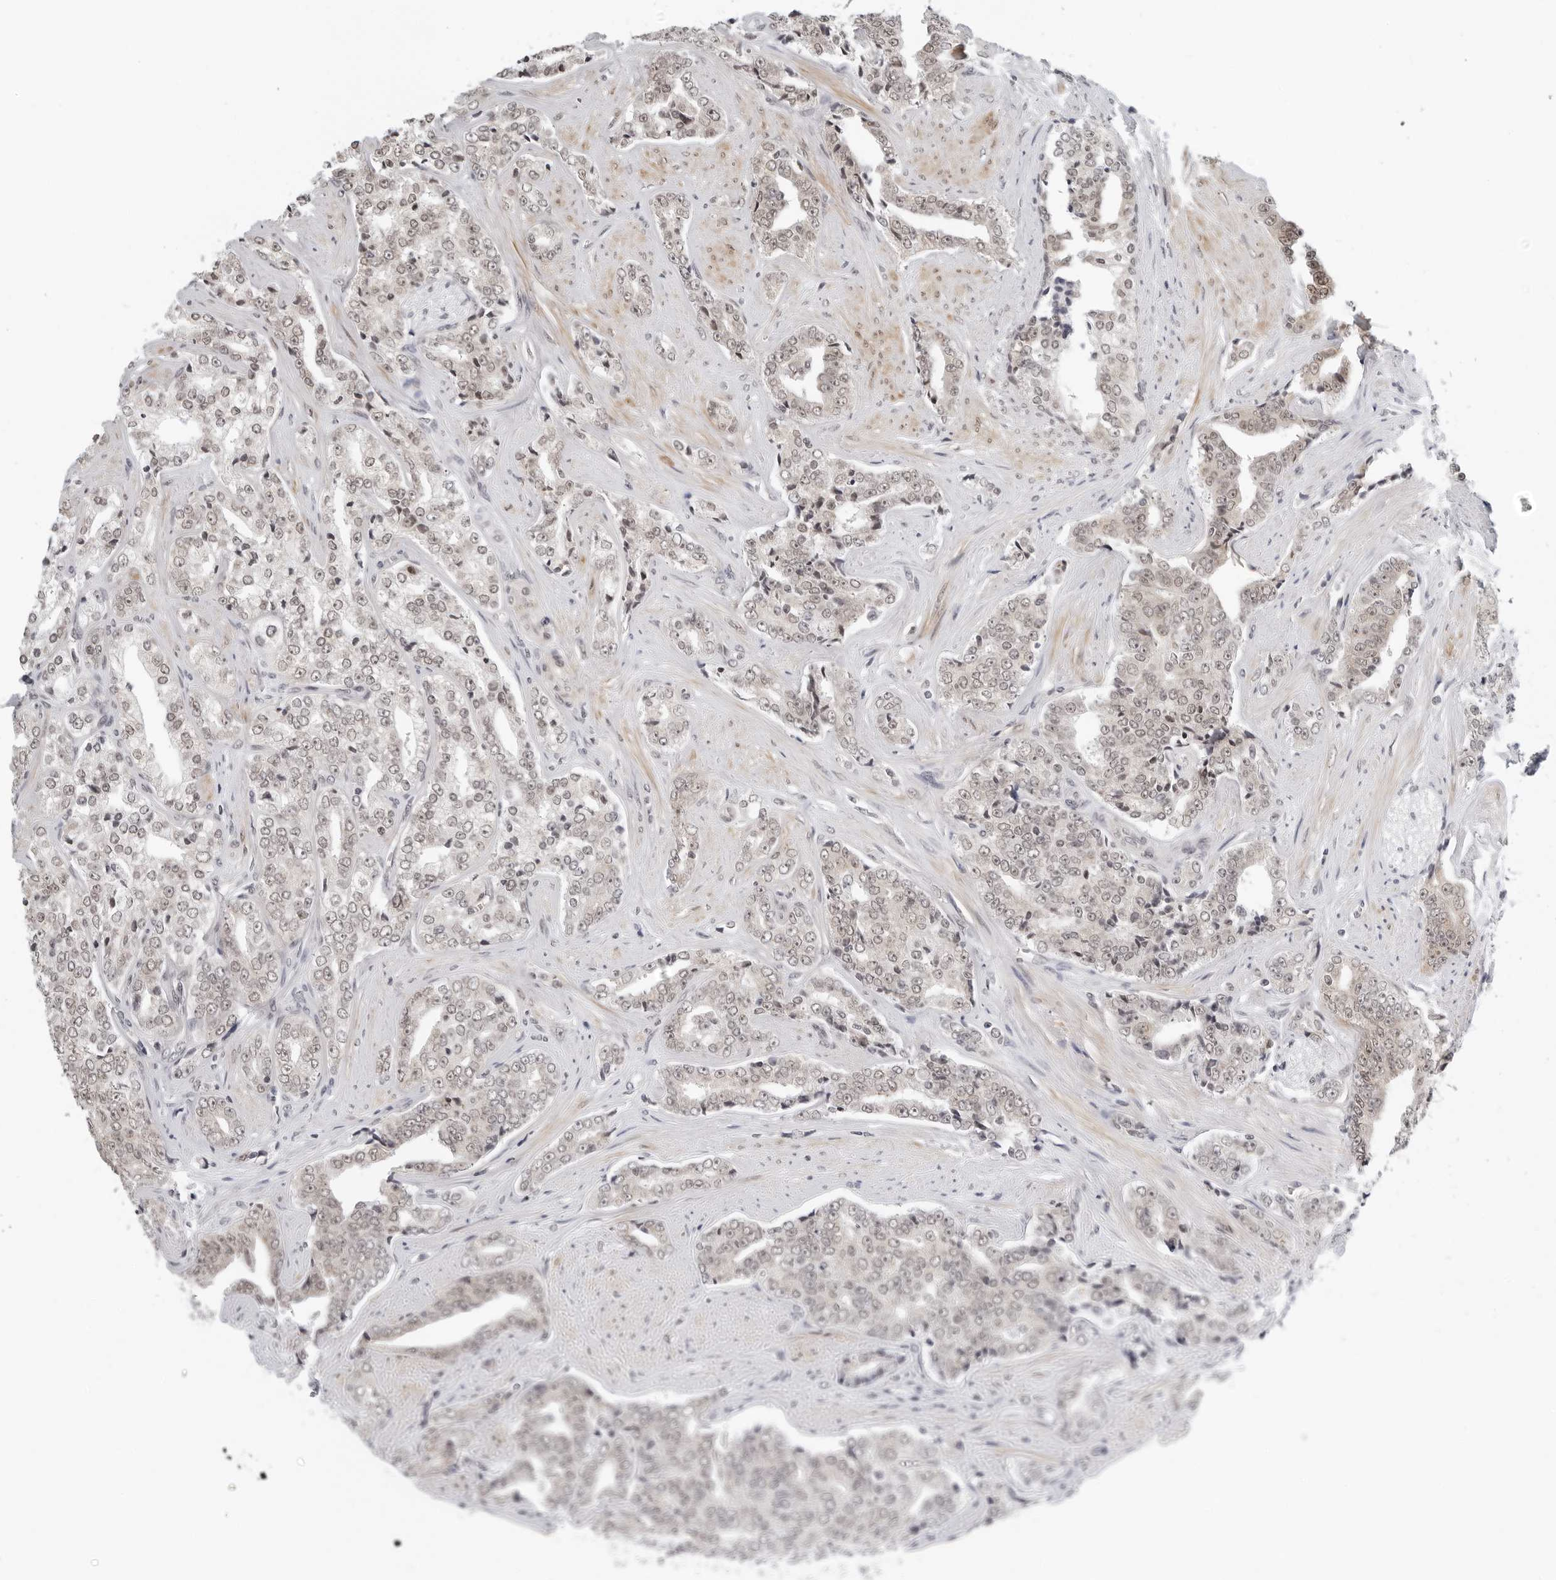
{"staining": {"intensity": "weak", "quantity": "25%-75%", "location": "nuclear"}, "tissue": "prostate cancer", "cell_type": "Tumor cells", "image_type": "cancer", "snomed": [{"axis": "morphology", "description": "Adenocarcinoma, High grade"}, {"axis": "topography", "description": "Prostate"}], "caption": "Tumor cells reveal low levels of weak nuclear expression in about 25%-75% of cells in prostate cancer. (IHC, brightfield microscopy, high magnification).", "gene": "TOX4", "patient": {"sex": "male", "age": 71}}